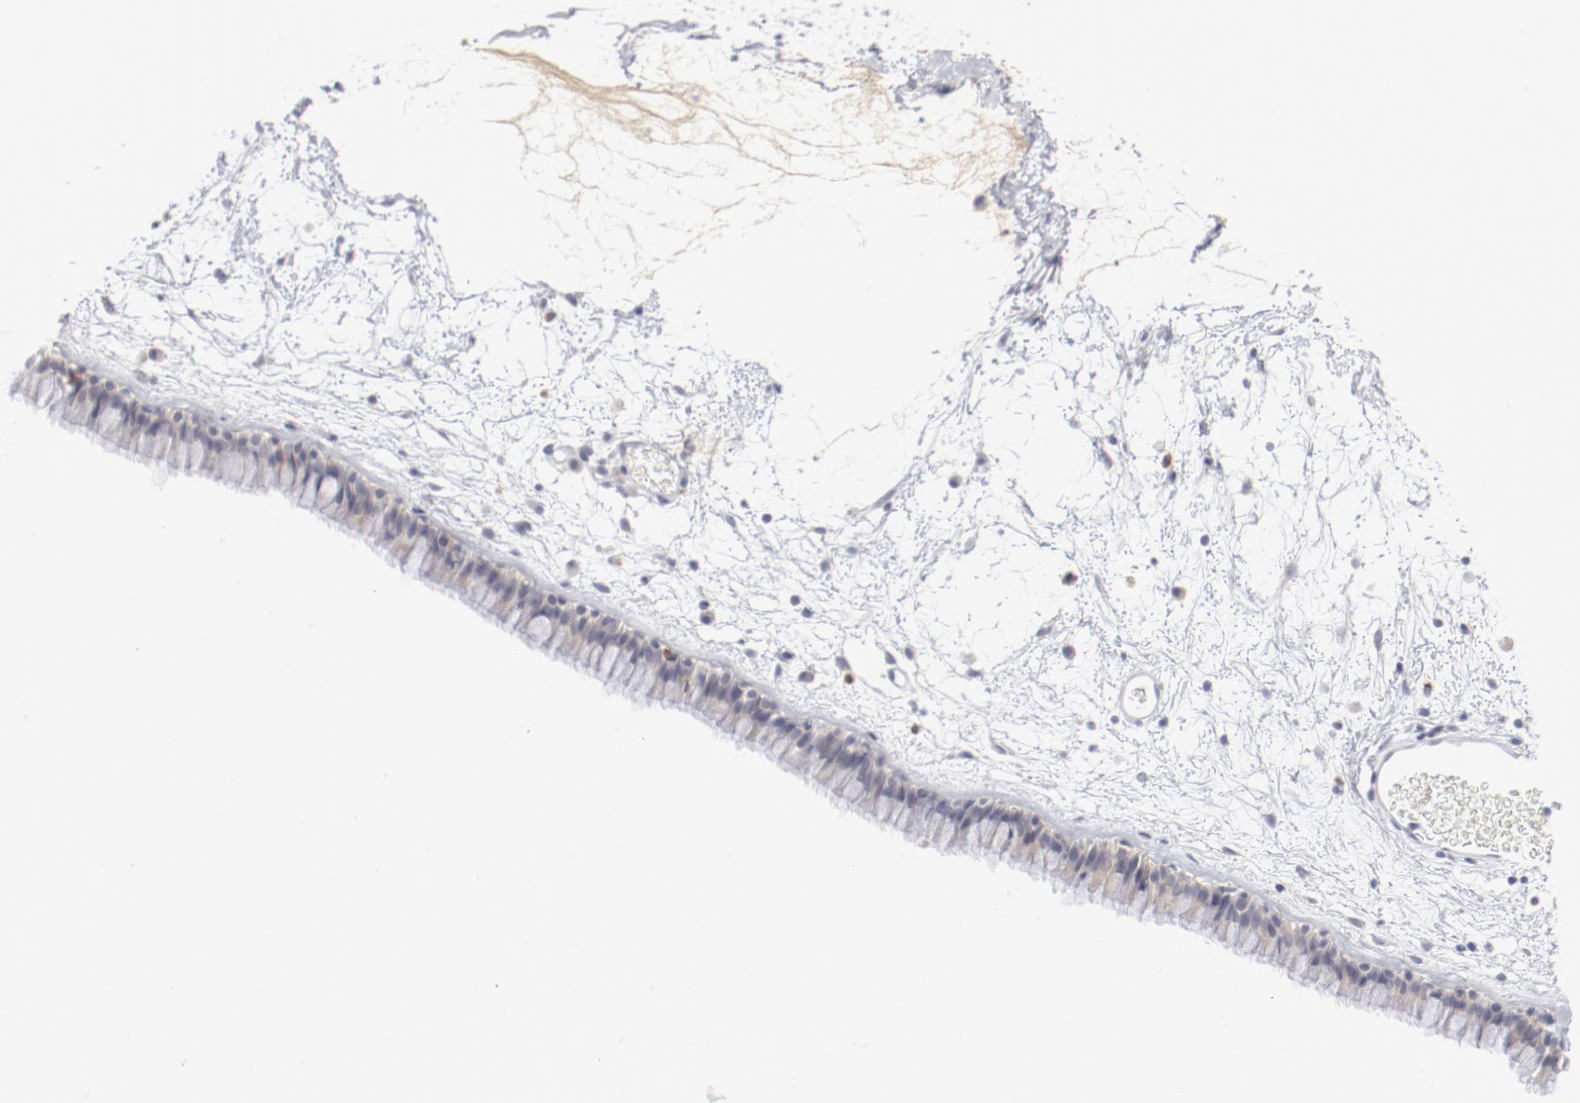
{"staining": {"intensity": "negative", "quantity": "none", "location": "none"}, "tissue": "nasopharynx", "cell_type": "Respiratory epithelial cells", "image_type": "normal", "snomed": [{"axis": "morphology", "description": "Normal tissue, NOS"}, {"axis": "morphology", "description": "Inflammation, NOS"}, {"axis": "topography", "description": "Nasopharynx"}], "caption": "This is an IHC micrograph of benign human nasopharynx. There is no expression in respiratory epithelial cells.", "gene": "SH3BGR", "patient": {"sex": "male", "age": 48}}